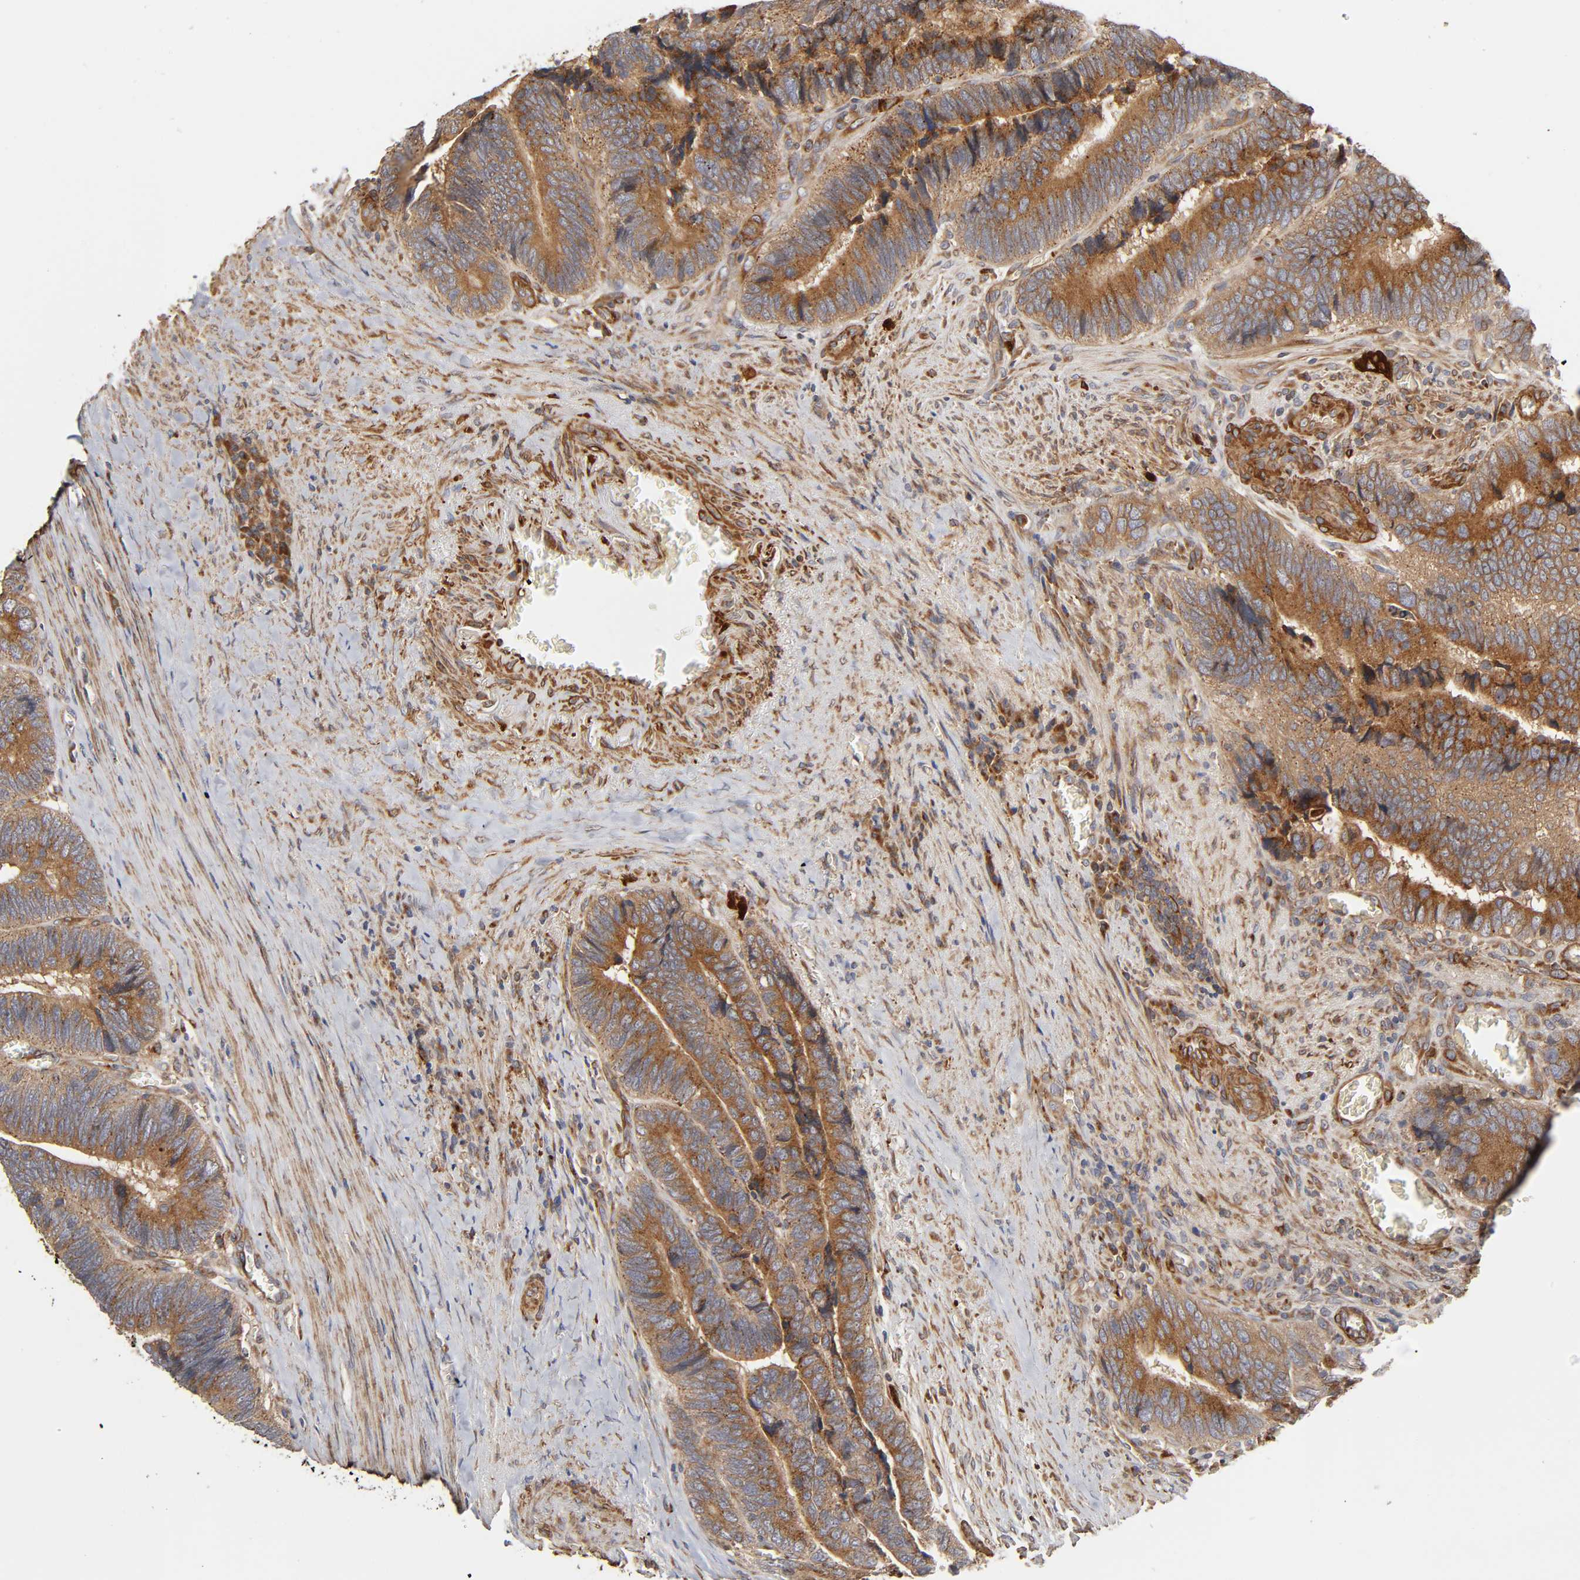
{"staining": {"intensity": "moderate", "quantity": ">75%", "location": "cytoplasmic/membranous"}, "tissue": "colorectal cancer", "cell_type": "Tumor cells", "image_type": "cancer", "snomed": [{"axis": "morphology", "description": "Adenocarcinoma, NOS"}, {"axis": "topography", "description": "Colon"}], "caption": "The immunohistochemical stain shows moderate cytoplasmic/membranous expression in tumor cells of colorectal cancer (adenocarcinoma) tissue. (Stains: DAB (3,3'-diaminobenzidine) in brown, nuclei in blue, Microscopy: brightfield microscopy at high magnification).", "gene": "GNPTG", "patient": {"sex": "male", "age": 72}}